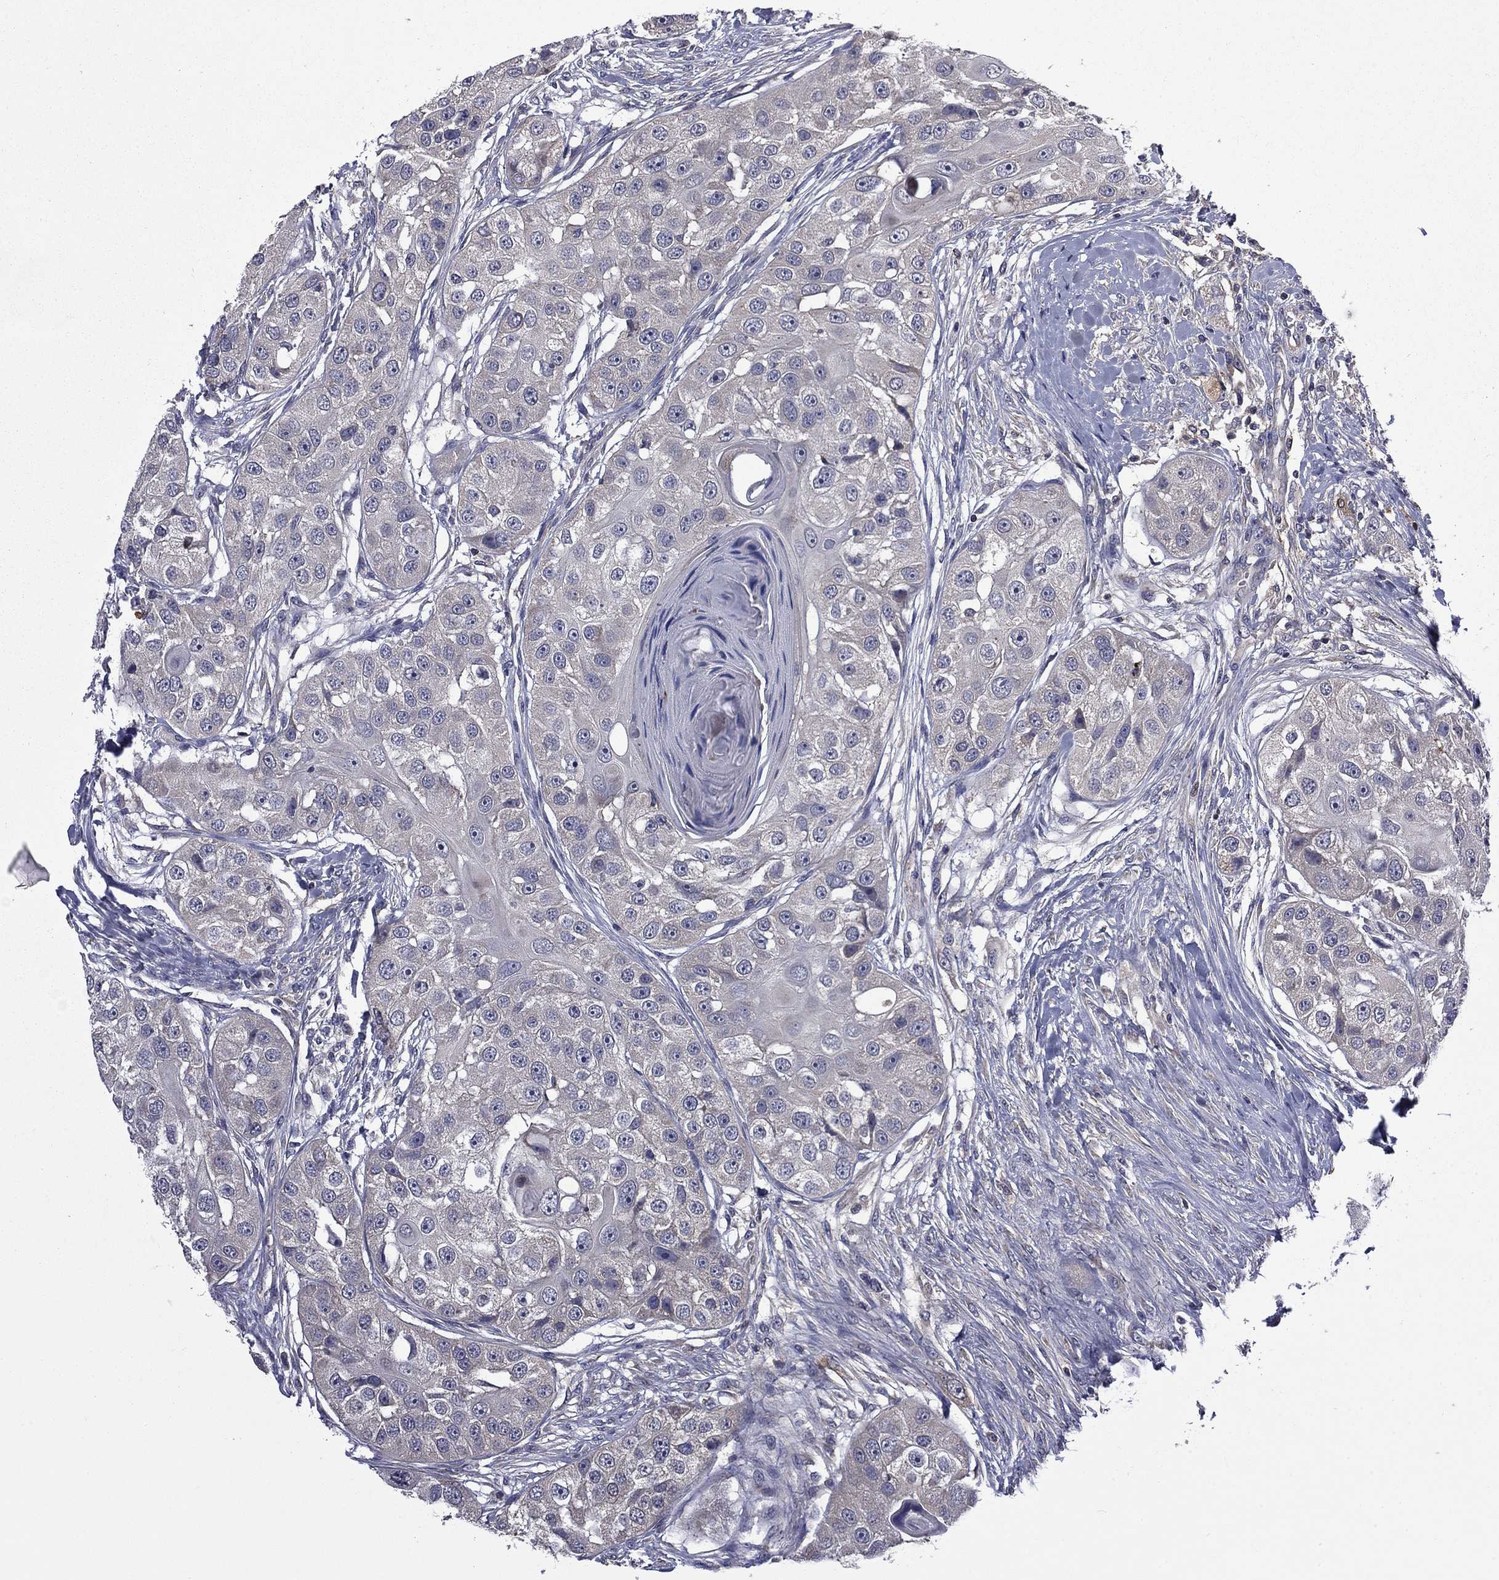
{"staining": {"intensity": "negative", "quantity": "none", "location": "none"}, "tissue": "head and neck cancer", "cell_type": "Tumor cells", "image_type": "cancer", "snomed": [{"axis": "morphology", "description": "Normal tissue, NOS"}, {"axis": "morphology", "description": "Squamous cell carcinoma, NOS"}, {"axis": "topography", "description": "Skeletal muscle"}, {"axis": "topography", "description": "Head-Neck"}], "caption": "IHC of head and neck cancer (squamous cell carcinoma) exhibits no staining in tumor cells. (DAB immunohistochemistry (IHC), high magnification).", "gene": "CEACAM7", "patient": {"sex": "male", "age": 51}}